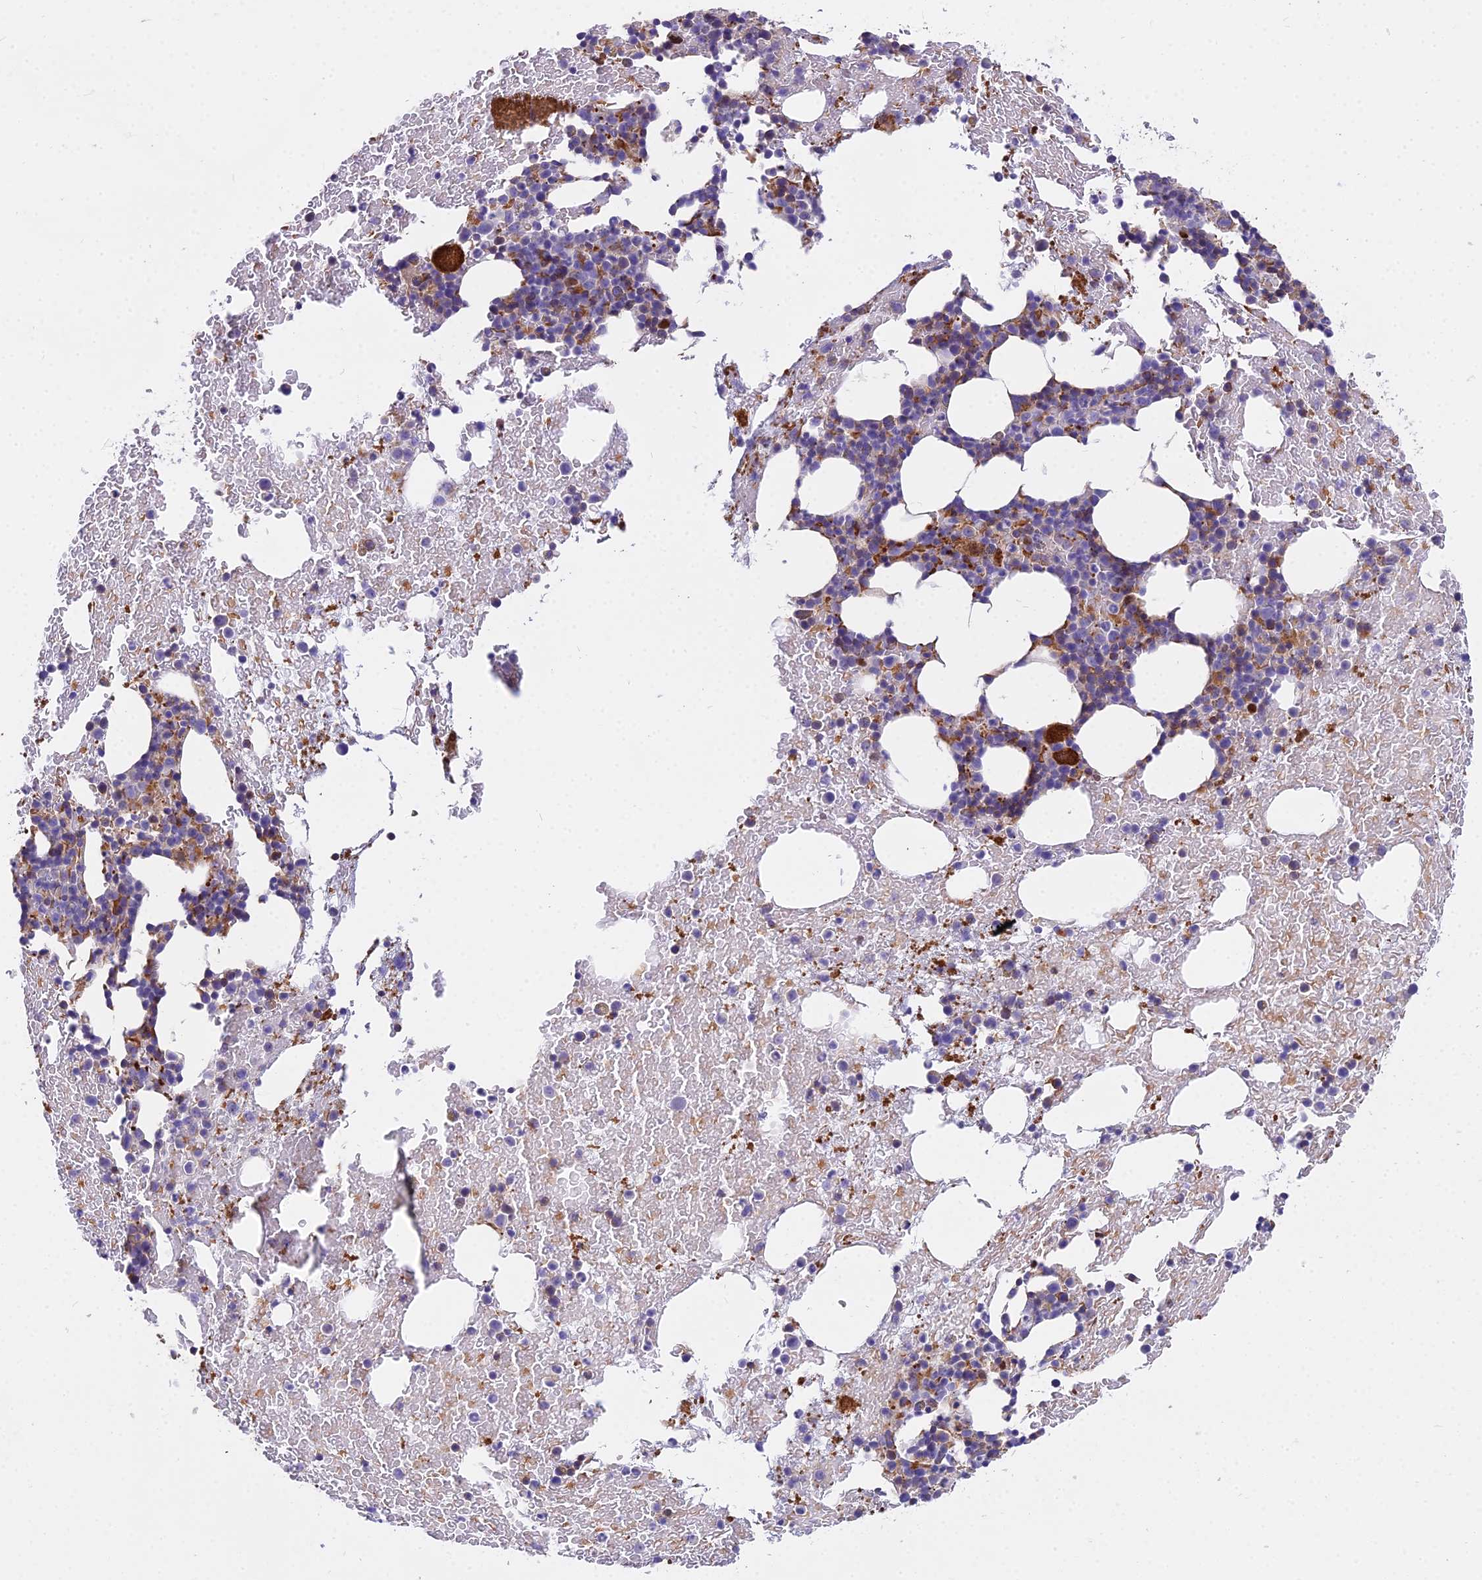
{"staining": {"intensity": "strong", "quantity": "<25%", "location": "cytoplasmic/membranous"}, "tissue": "bone marrow", "cell_type": "Hematopoietic cells", "image_type": "normal", "snomed": [{"axis": "morphology", "description": "Normal tissue, NOS"}, {"axis": "topography", "description": "Bone marrow"}], "caption": "Immunohistochemistry (IHC) histopathology image of unremarkable bone marrow: bone marrow stained using IHC reveals medium levels of strong protein expression localized specifically in the cytoplasmic/membranous of hematopoietic cells, appearing as a cytoplasmic/membranous brown color.", "gene": "FRMPD1", "patient": {"sex": "male", "age": 57}}